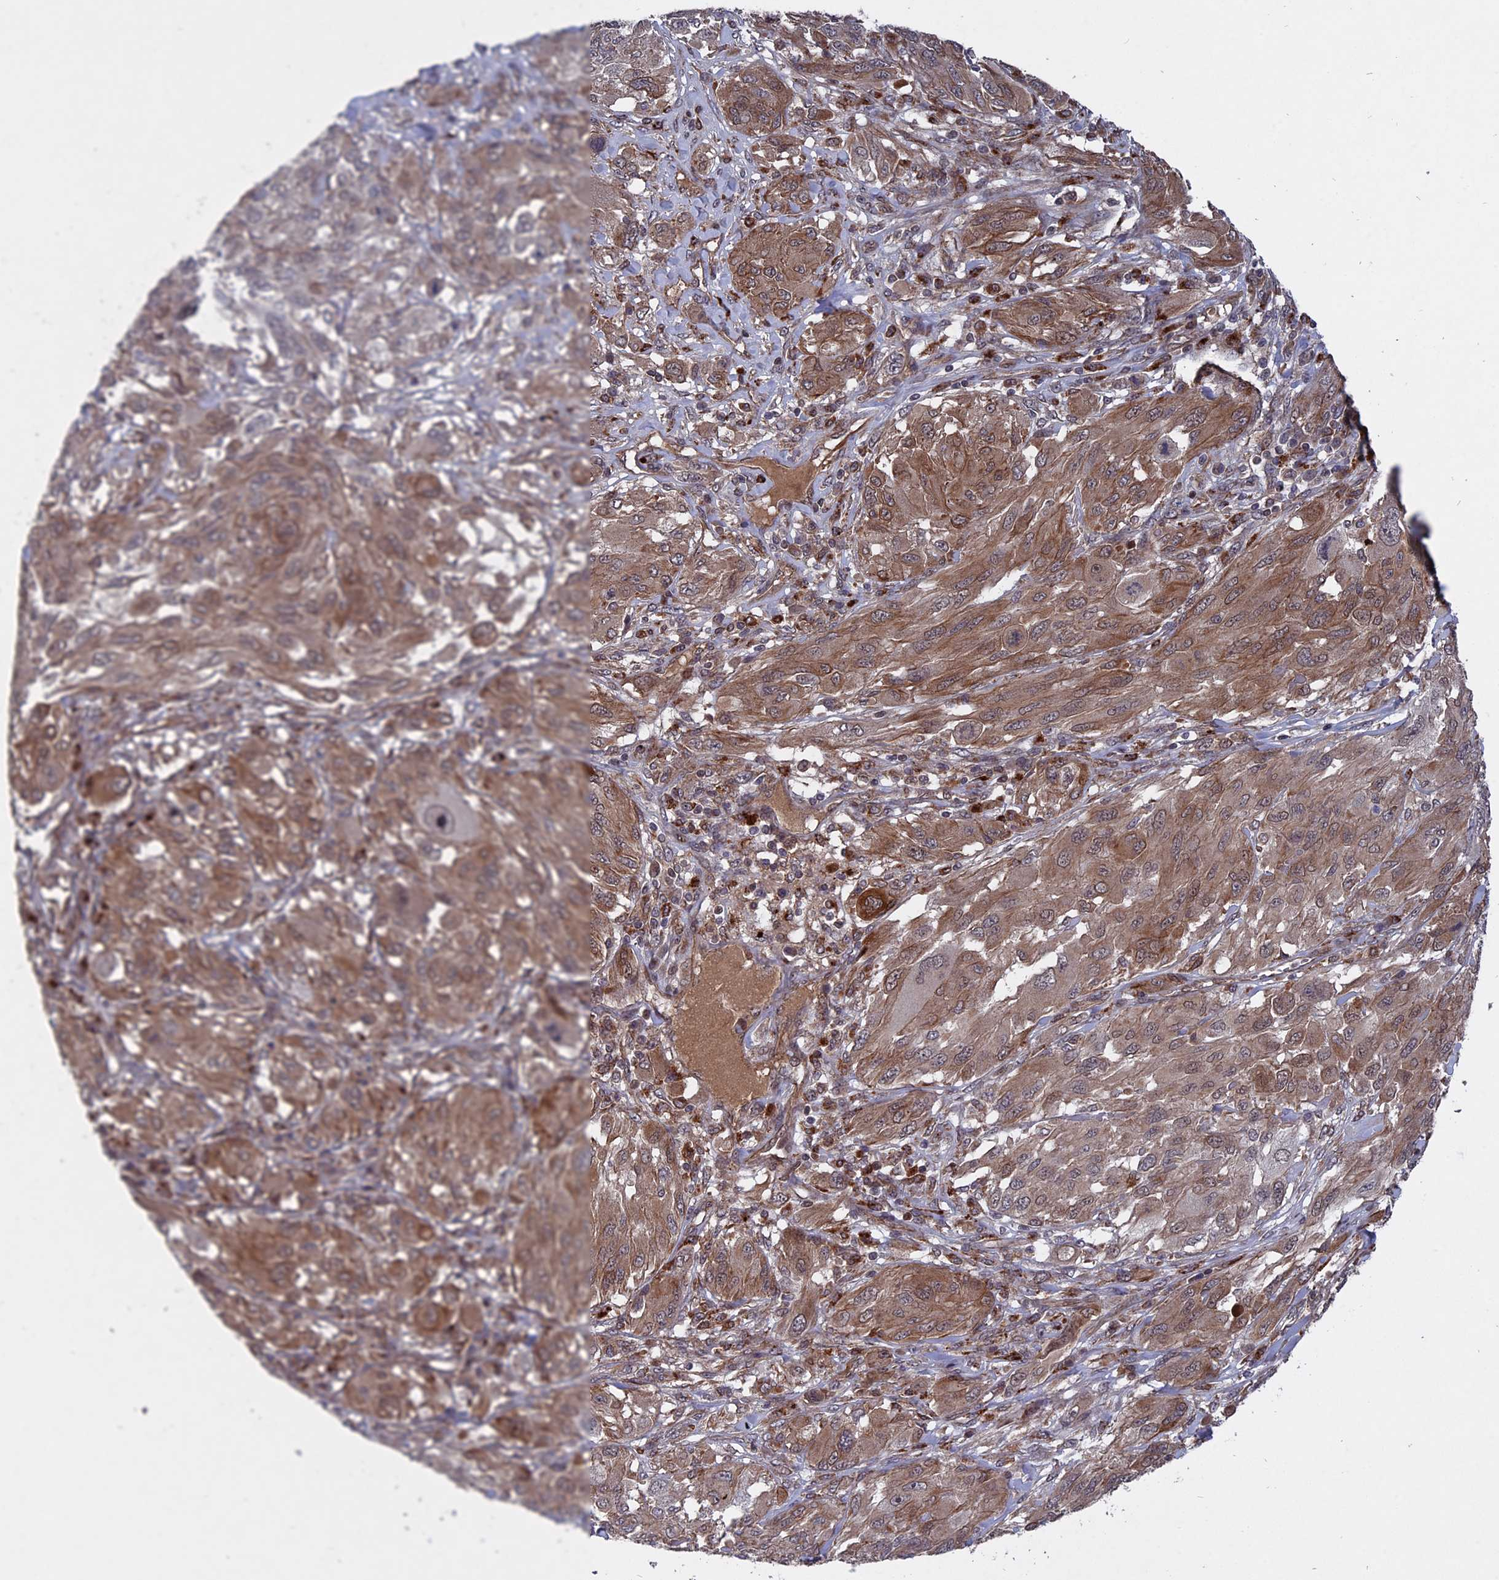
{"staining": {"intensity": "moderate", "quantity": ">75%", "location": "cytoplasmic/membranous"}, "tissue": "melanoma", "cell_type": "Tumor cells", "image_type": "cancer", "snomed": [{"axis": "morphology", "description": "Malignant melanoma, NOS"}, {"axis": "topography", "description": "Skin"}], "caption": "Immunohistochemistry (IHC) of melanoma reveals medium levels of moderate cytoplasmic/membranous positivity in approximately >75% of tumor cells.", "gene": "NOSIP", "patient": {"sex": "female", "age": 91}}